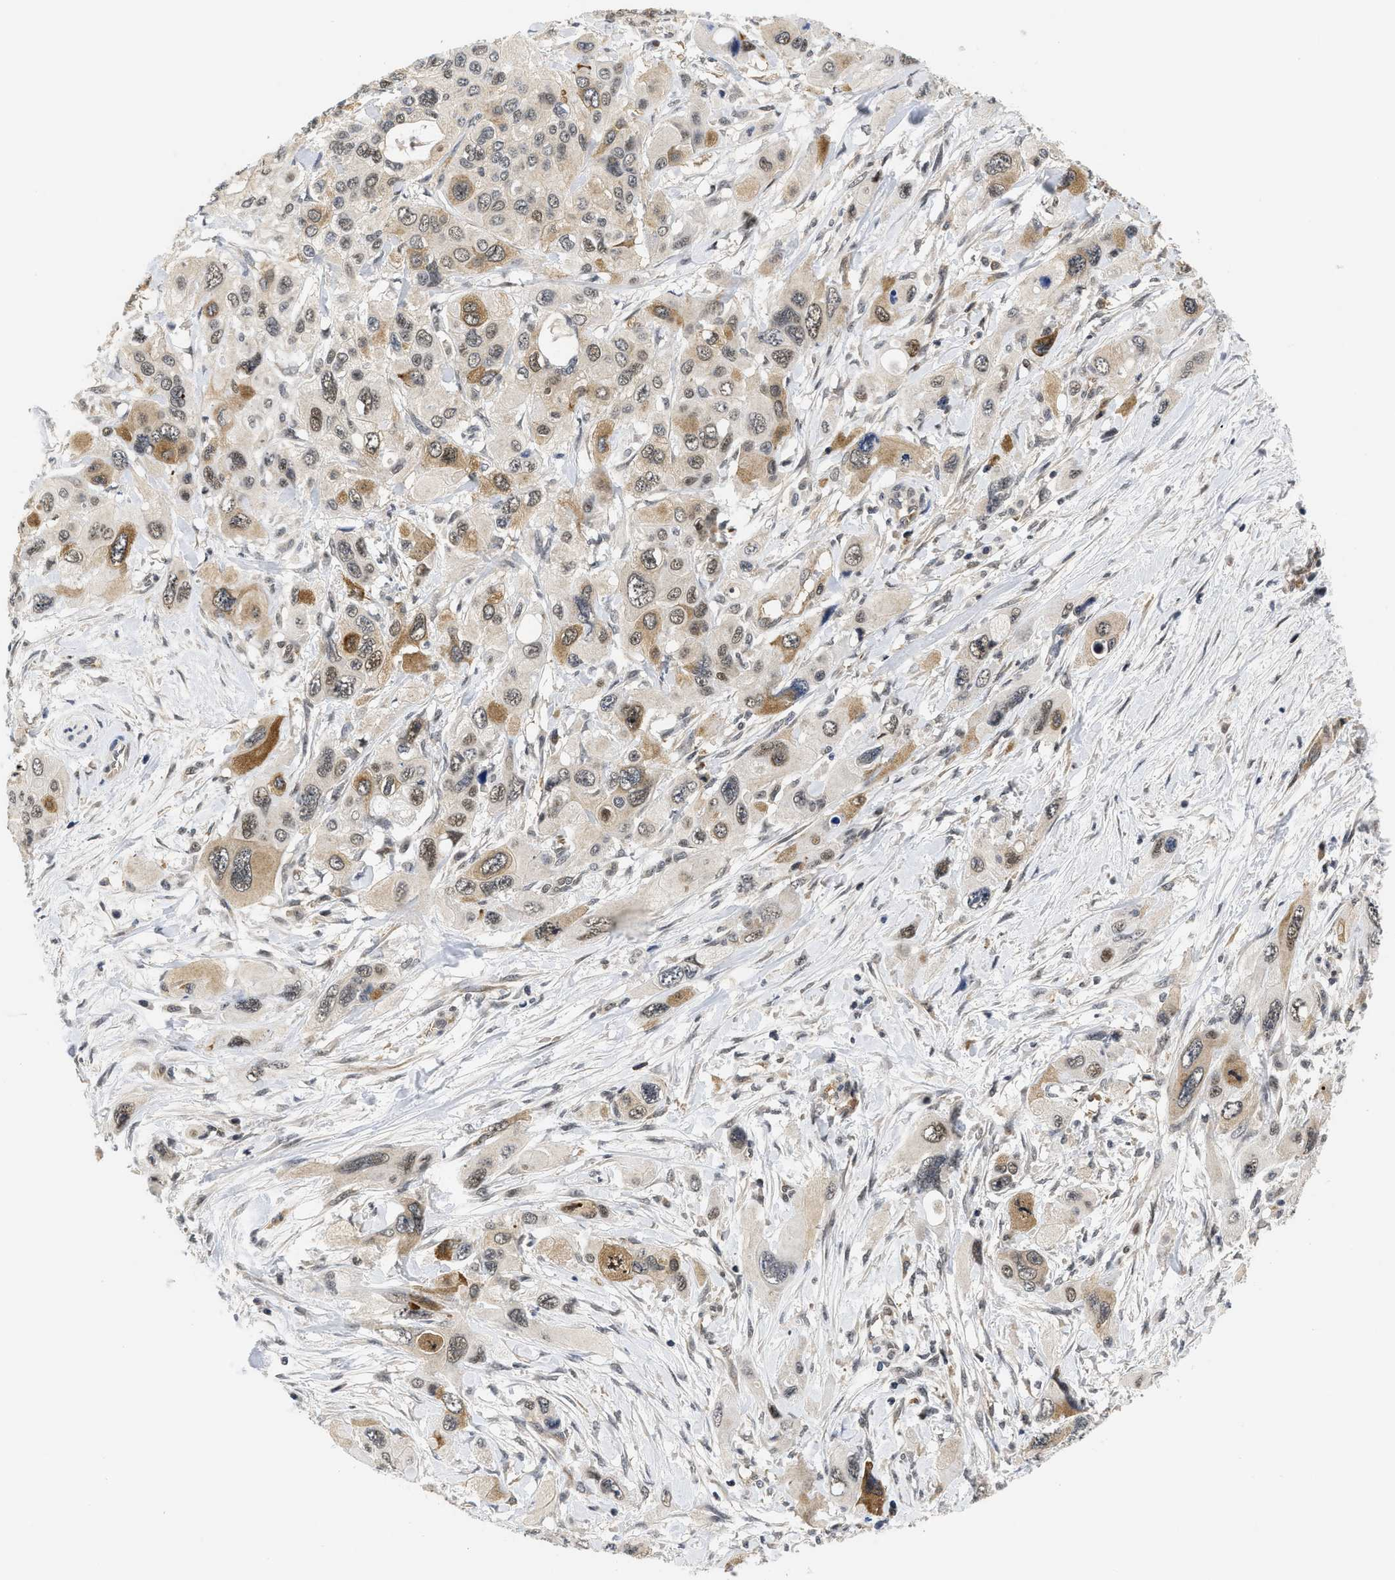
{"staining": {"intensity": "moderate", "quantity": "25%-75%", "location": "cytoplasmic/membranous"}, "tissue": "pancreatic cancer", "cell_type": "Tumor cells", "image_type": "cancer", "snomed": [{"axis": "morphology", "description": "Adenocarcinoma, NOS"}, {"axis": "topography", "description": "Pancreas"}], "caption": "An IHC micrograph of tumor tissue is shown. Protein staining in brown shows moderate cytoplasmic/membranous positivity in pancreatic cancer within tumor cells. (brown staining indicates protein expression, while blue staining denotes nuclei).", "gene": "HIF1A", "patient": {"sex": "male", "age": 73}}